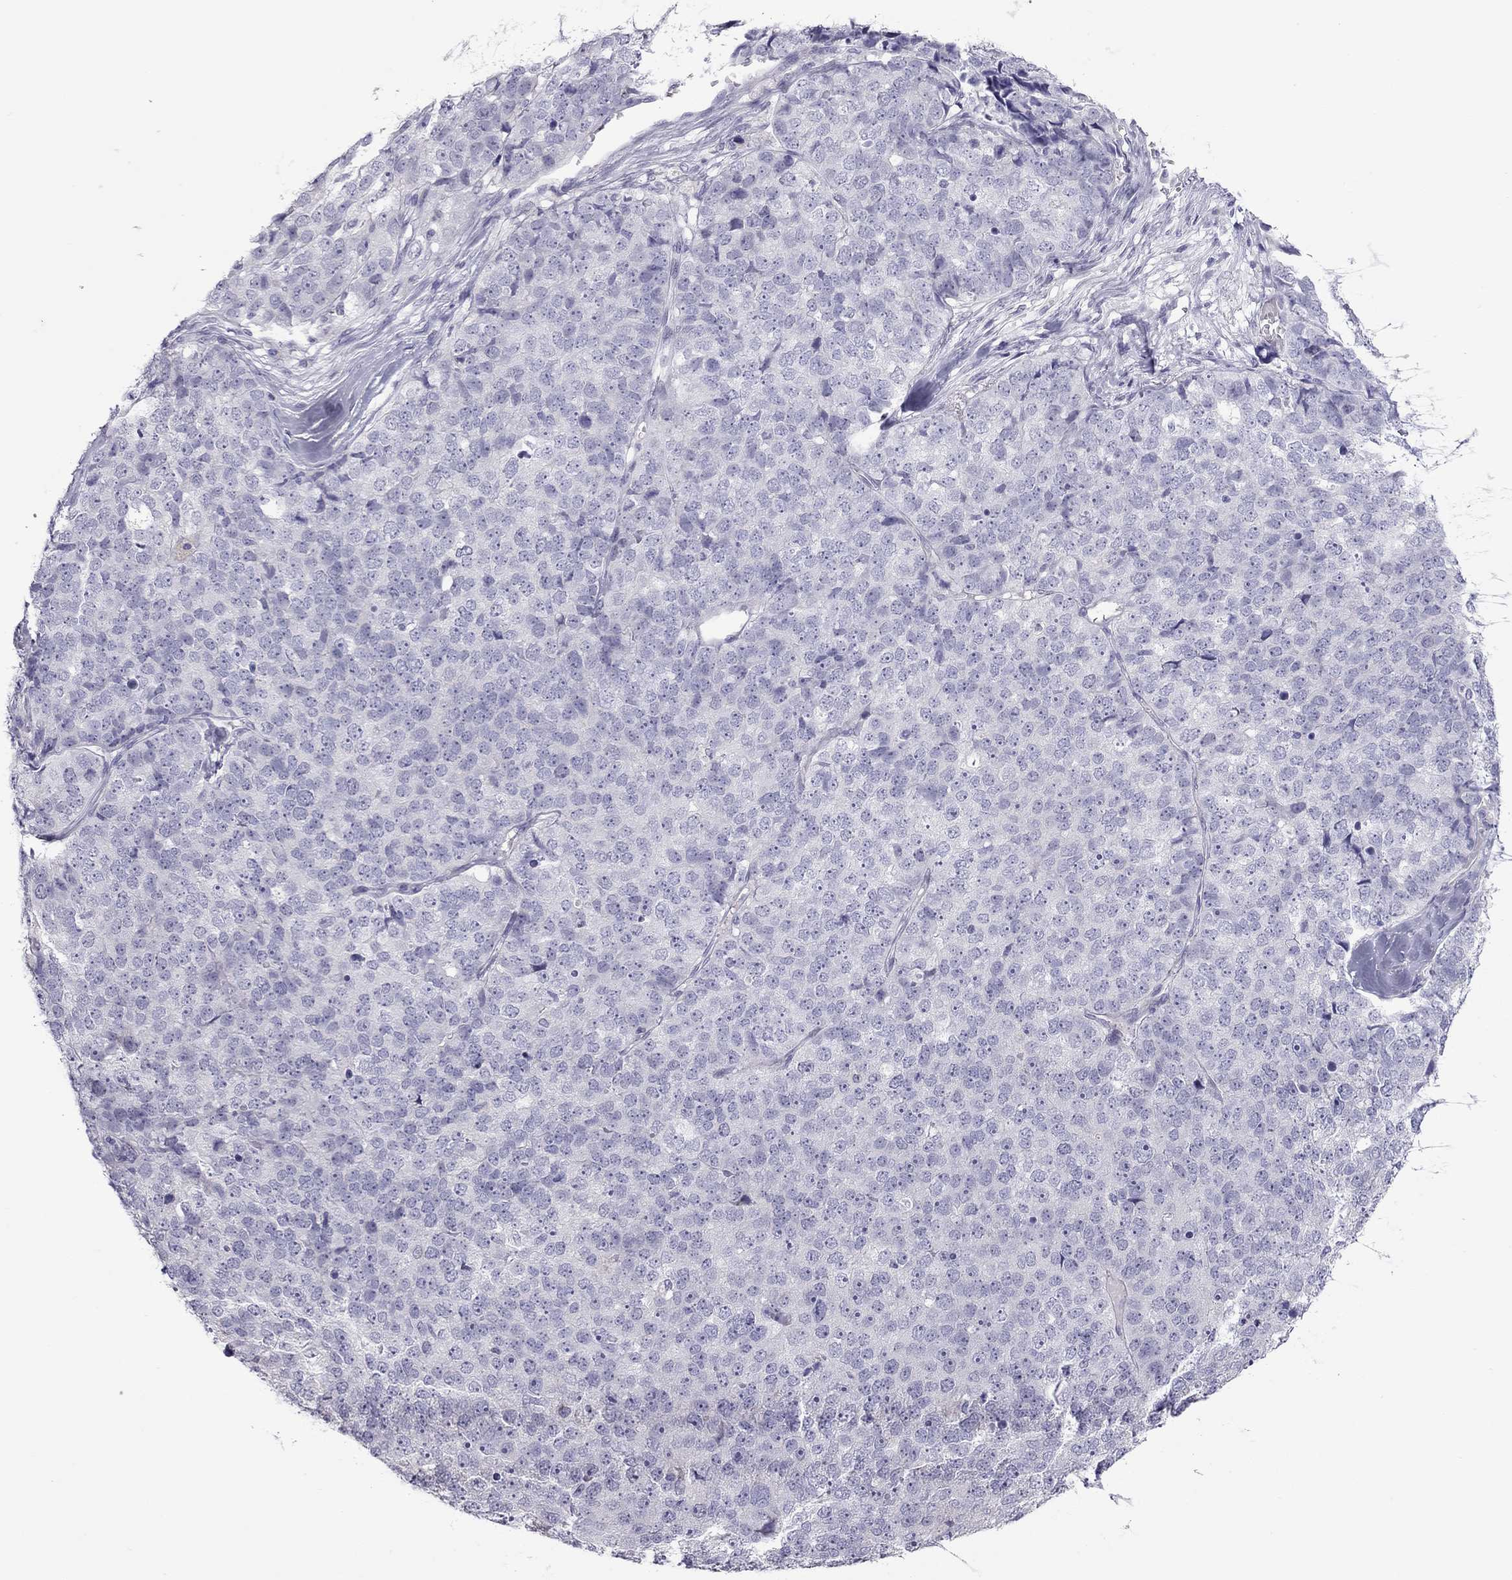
{"staining": {"intensity": "negative", "quantity": "none", "location": "none"}, "tissue": "stomach cancer", "cell_type": "Tumor cells", "image_type": "cancer", "snomed": [{"axis": "morphology", "description": "Adenocarcinoma, NOS"}, {"axis": "topography", "description": "Stomach"}], "caption": "Immunohistochemical staining of adenocarcinoma (stomach) displays no significant staining in tumor cells.", "gene": "TEX14", "patient": {"sex": "male", "age": 69}}